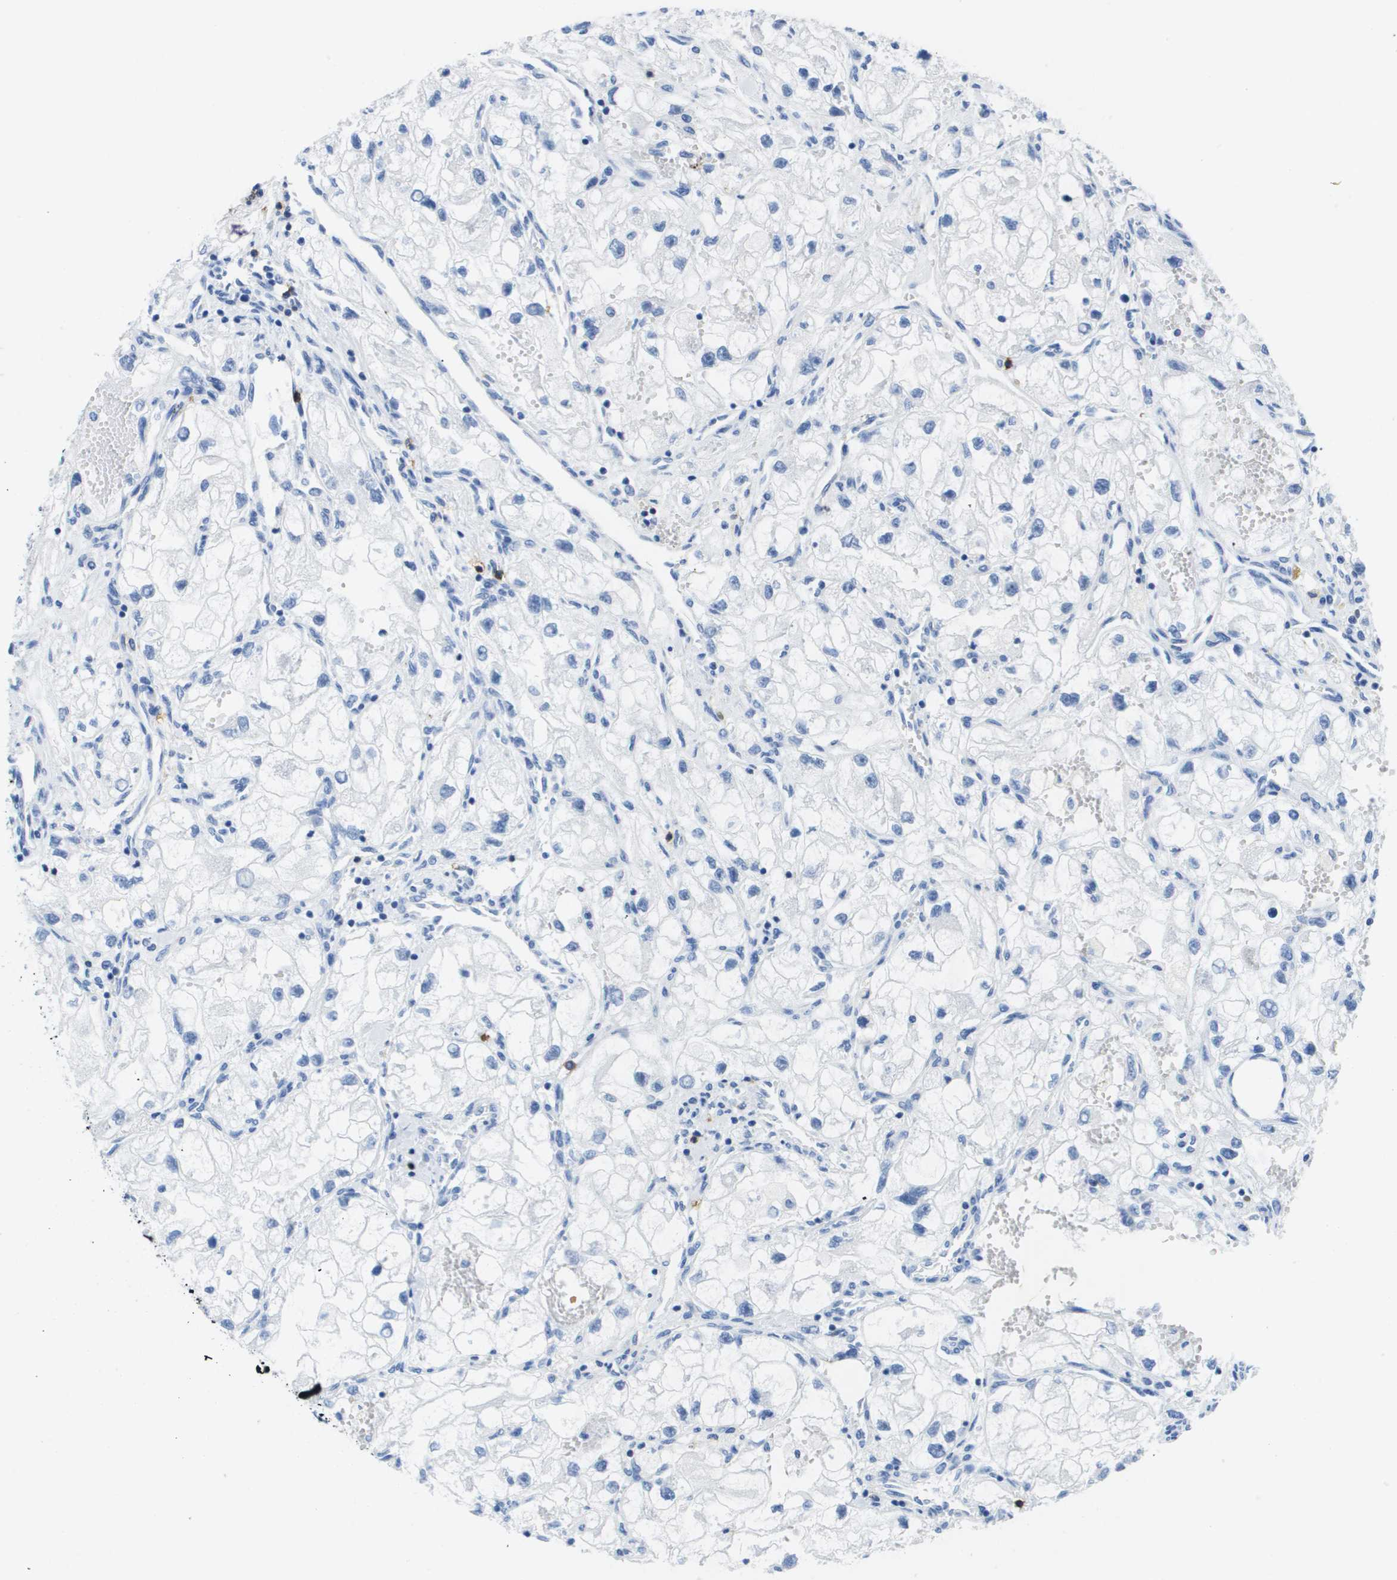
{"staining": {"intensity": "negative", "quantity": "none", "location": "none"}, "tissue": "renal cancer", "cell_type": "Tumor cells", "image_type": "cancer", "snomed": [{"axis": "morphology", "description": "Adenocarcinoma, NOS"}, {"axis": "topography", "description": "Kidney"}], "caption": "IHC histopathology image of neoplastic tissue: renal cancer (adenocarcinoma) stained with DAB shows no significant protein expression in tumor cells. (IHC, brightfield microscopy, high magnification).", "gene": "MS4A1", "patient": {"sex": "female", "age": 70}}